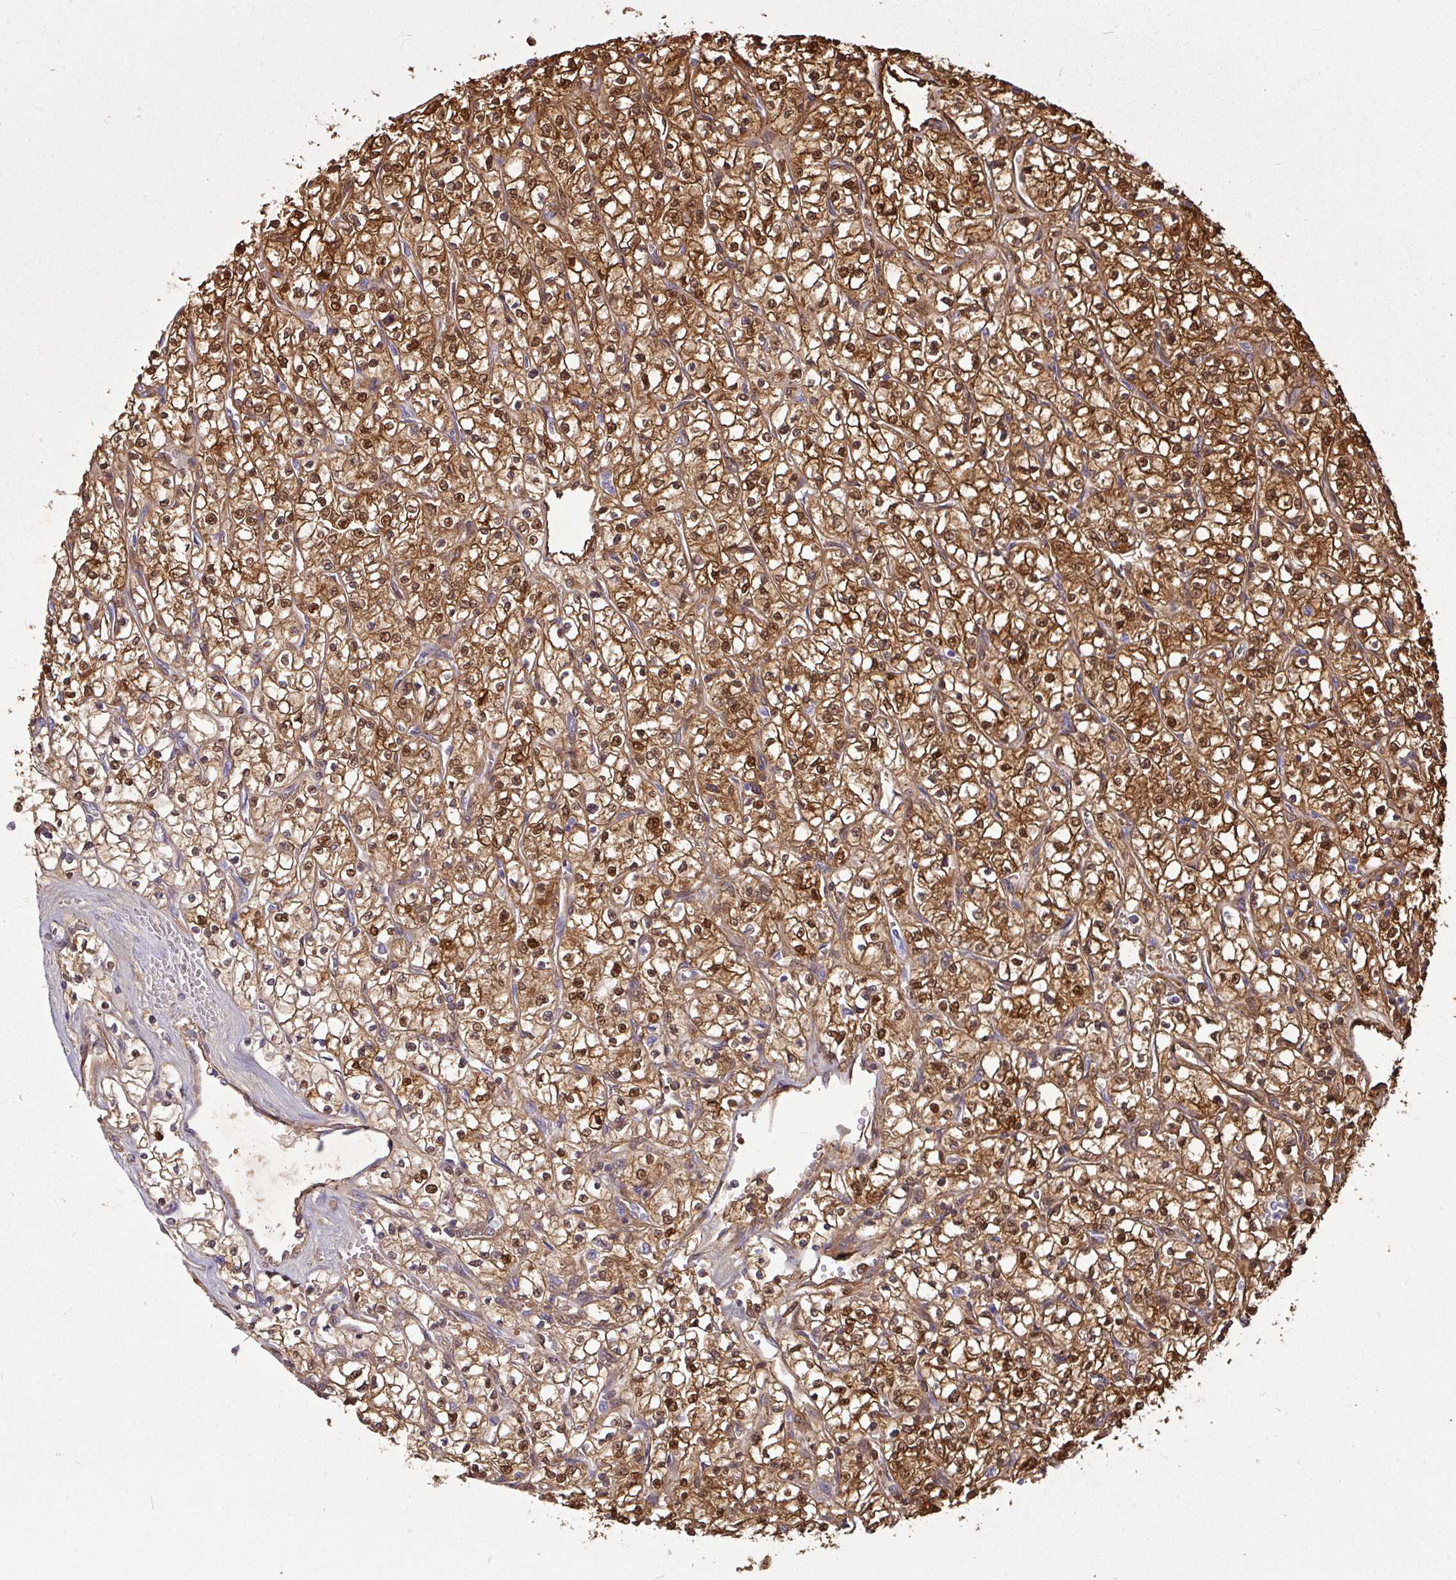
{"staining": {"intensity": "strong", "quantity": ">75%", "location": "cytoplasmic/membranous,nuclear"}, "tissue": "renal cancer", "cell_type": "Tumor cells", "image_type": "cancer", "snomed": [{"axis": "morphology", "description": "Adenocarcinoma, NOS"}, {"axis": "topography", "description": "Kidney"}], "caption": "Human renal adenocarcinoma stained with a protein marker reveals strong staining in tumor cells.", "gene": "GSTA3", "patient": {"sex": "female", "age": 64}}